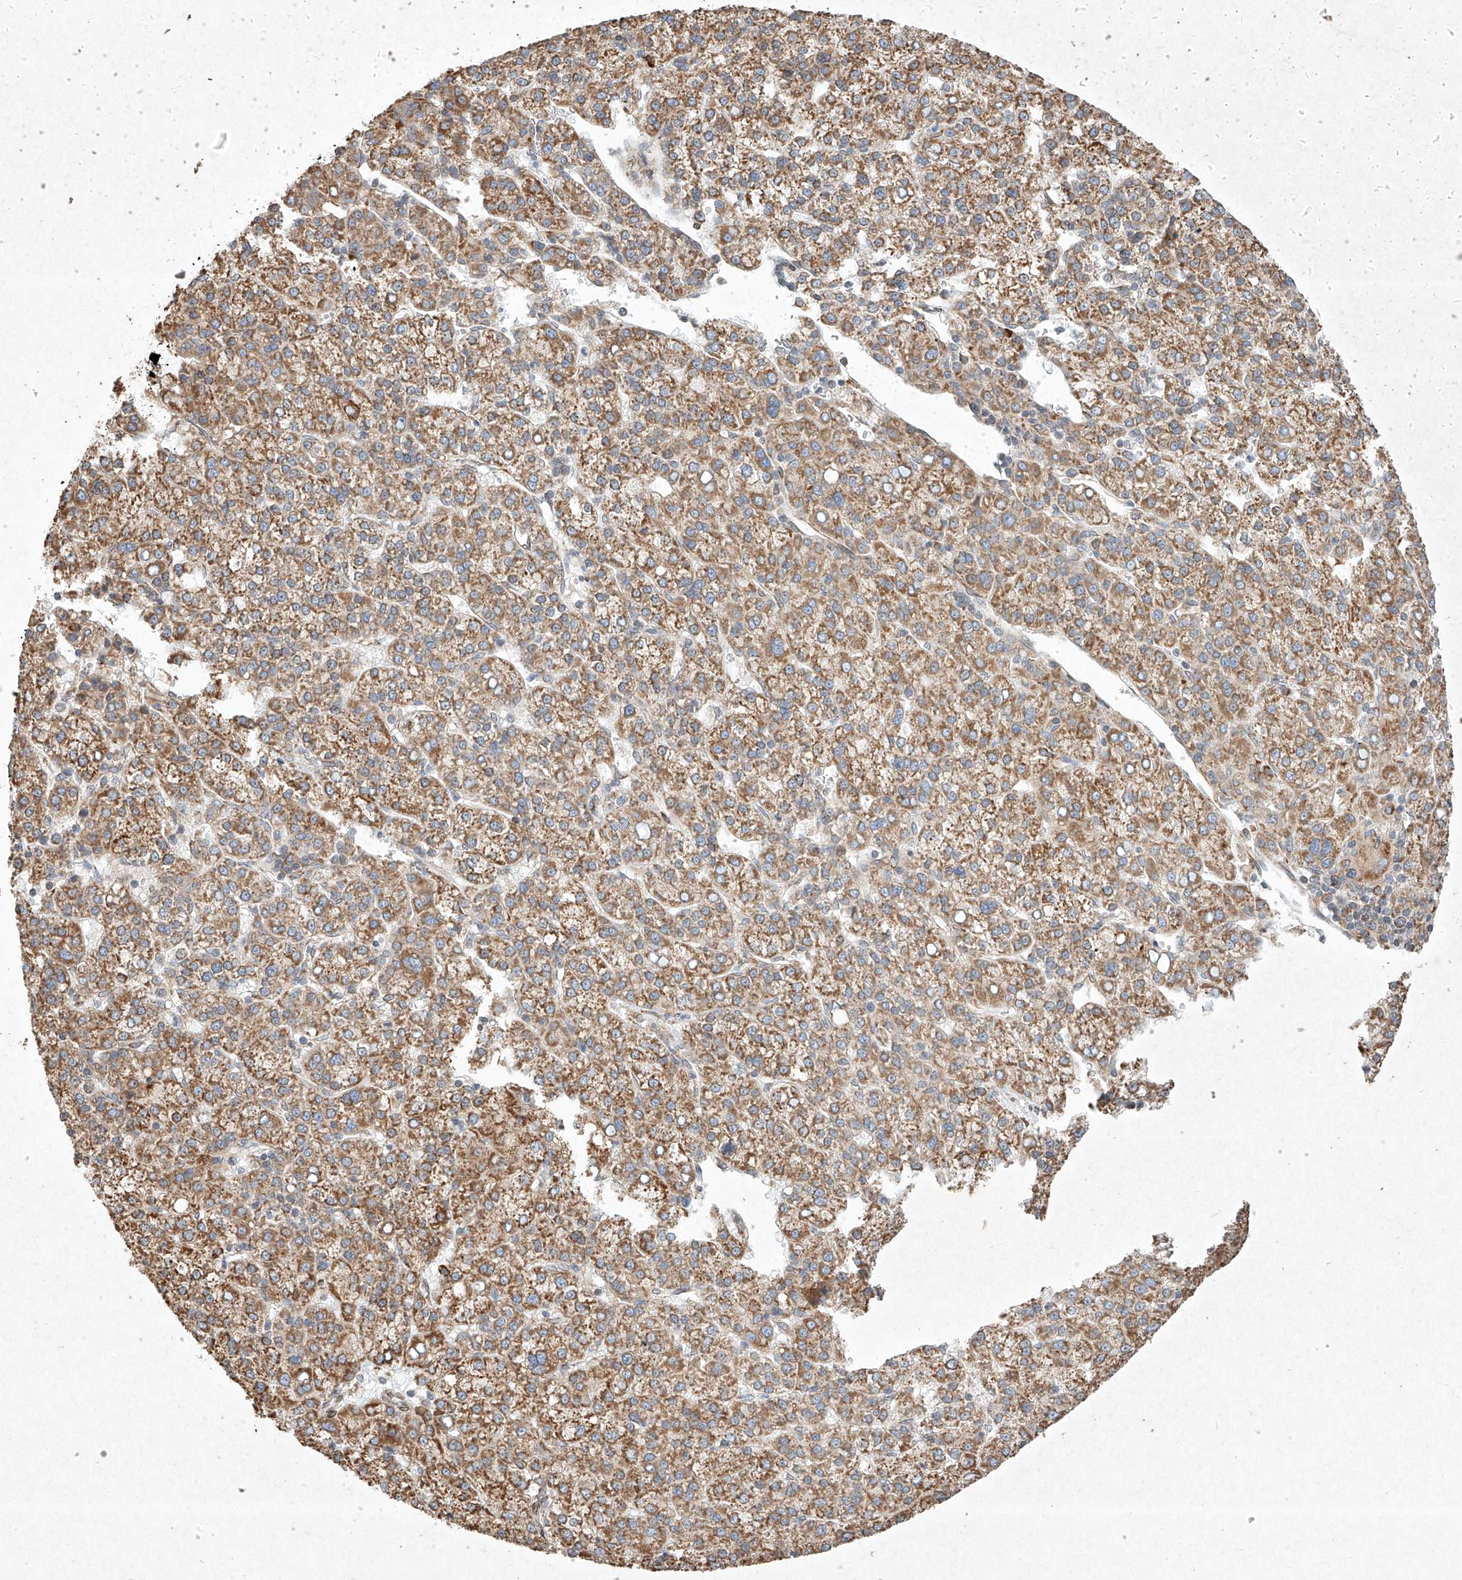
{"staining": {"intensity": "moderate", "quantity": ">75%", "location": "cytoplasmic/membranous"}, "tissue": "liver cancer", "cell_type": "Tumor cells", "image_type": "cancer", "snomed": [{"axis": "morphology", "description": "Carcinoma, Hepatocellular, NOS"}, {"axis": "topography", "description": "Liver"}], "caption": "Liver cancer (hepatocellular carcinoma) tissue shows moderate cytoplasmic/membranous staining in about >75% of tumor cells, visualized by immunohistochemistry.", "gene": "SEMA3B", "patient": {"sex": "female", "age": 58}}